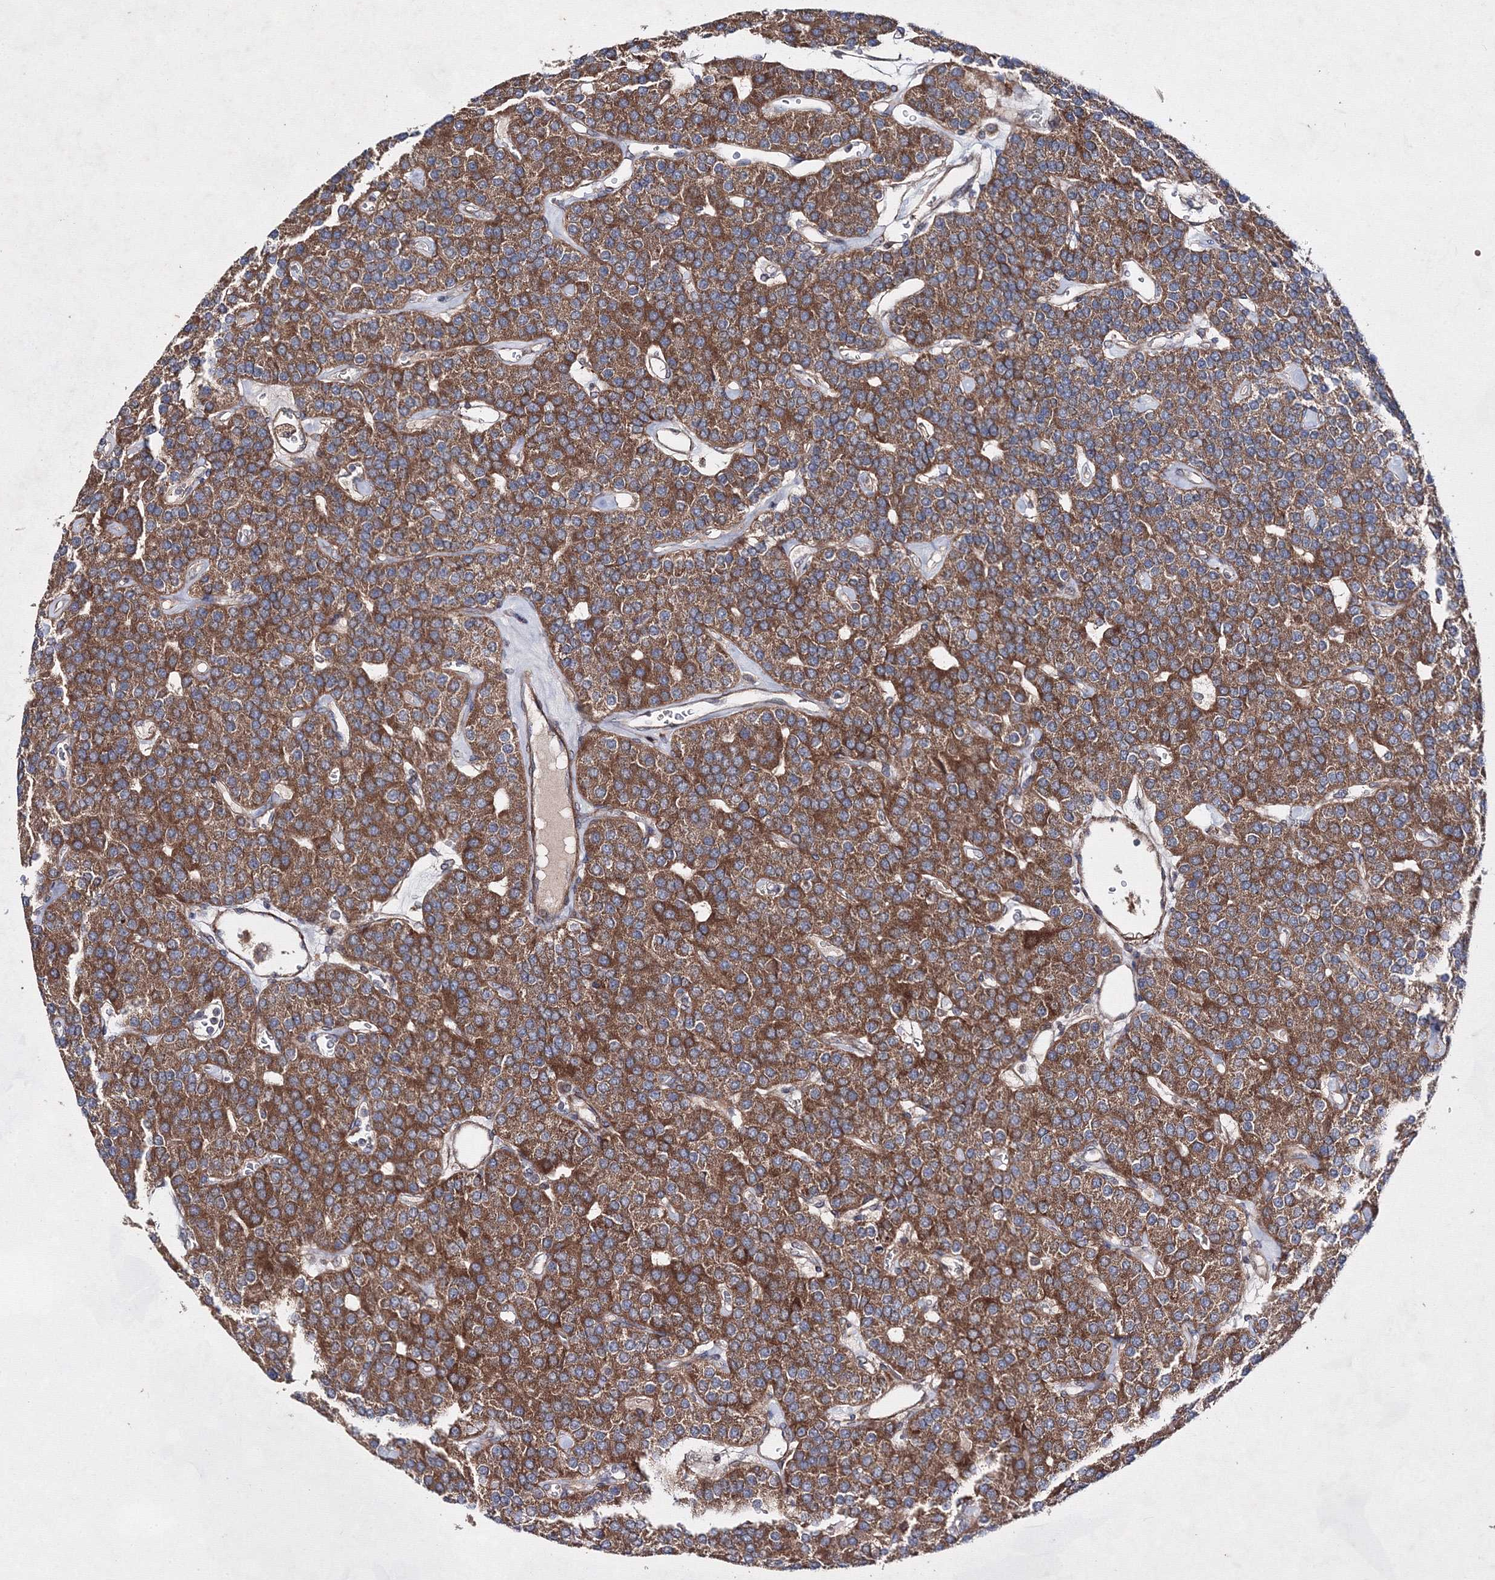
{"staining": {"intensity": "strong", "quantity": ">75%", "location": "cytoplasmic/membranous"}, "tissue": "parathyroid gland", "cell_type": "Glandular cells", "image_type": "normal", "snomed": [{"axis": "morphology", "description": "Normal tissue, NOS"}, {"axis": "morphology", "description": "Adenoma, NOS"}, {"axis": "topography", "description": "Parathyroid gland"}], "caption": "Immunohistochemical staining of unremarkable parathyroid gland demonstrates high levels of strong cytoplasmic/membranous staining in approximately >75% of glandular cells. (DAB (3,3'-diaminobenzidine) IHC with brightfield microscopy, high magnification).", "gene": "GFM1", "patient": {"sex": "female", "age": 86}}